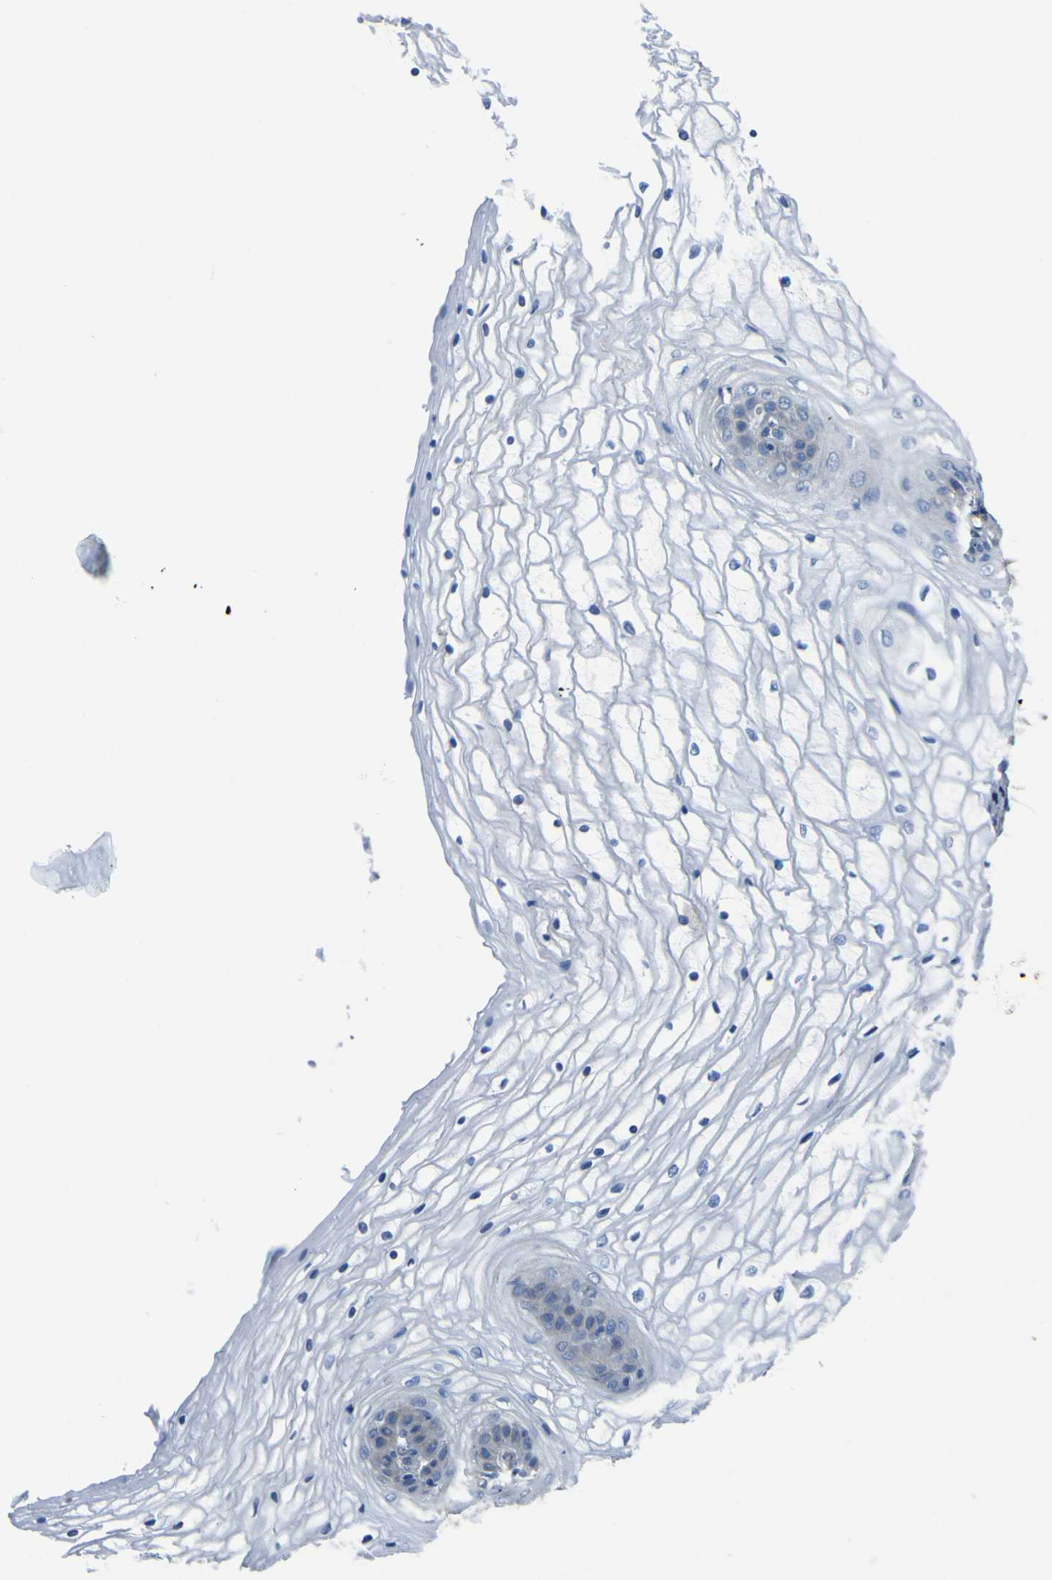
{"staining": {"intensity": "negative", "quantity": "none", "location": "none"}, "tissue": "vagina", "cell_type": "Squamous epithelial cells", "image_type": "normal", "snomed": [{"axis": "morphology", "description": "Normal tissue, NOS"}, {"axis": "topography", "description": "Vagina"}], "caption": "IHC histopathology image of unremarkable vagina: vagina stained with DAB demonstrates no significant protein staining in squamous epithelial cells. (DAB (3,3'-diaminobenzidine) immunohistochemistry (IHC), high magnification).", "gene": "LRRN1", "patient": {"sex": "female", "age": 34}}